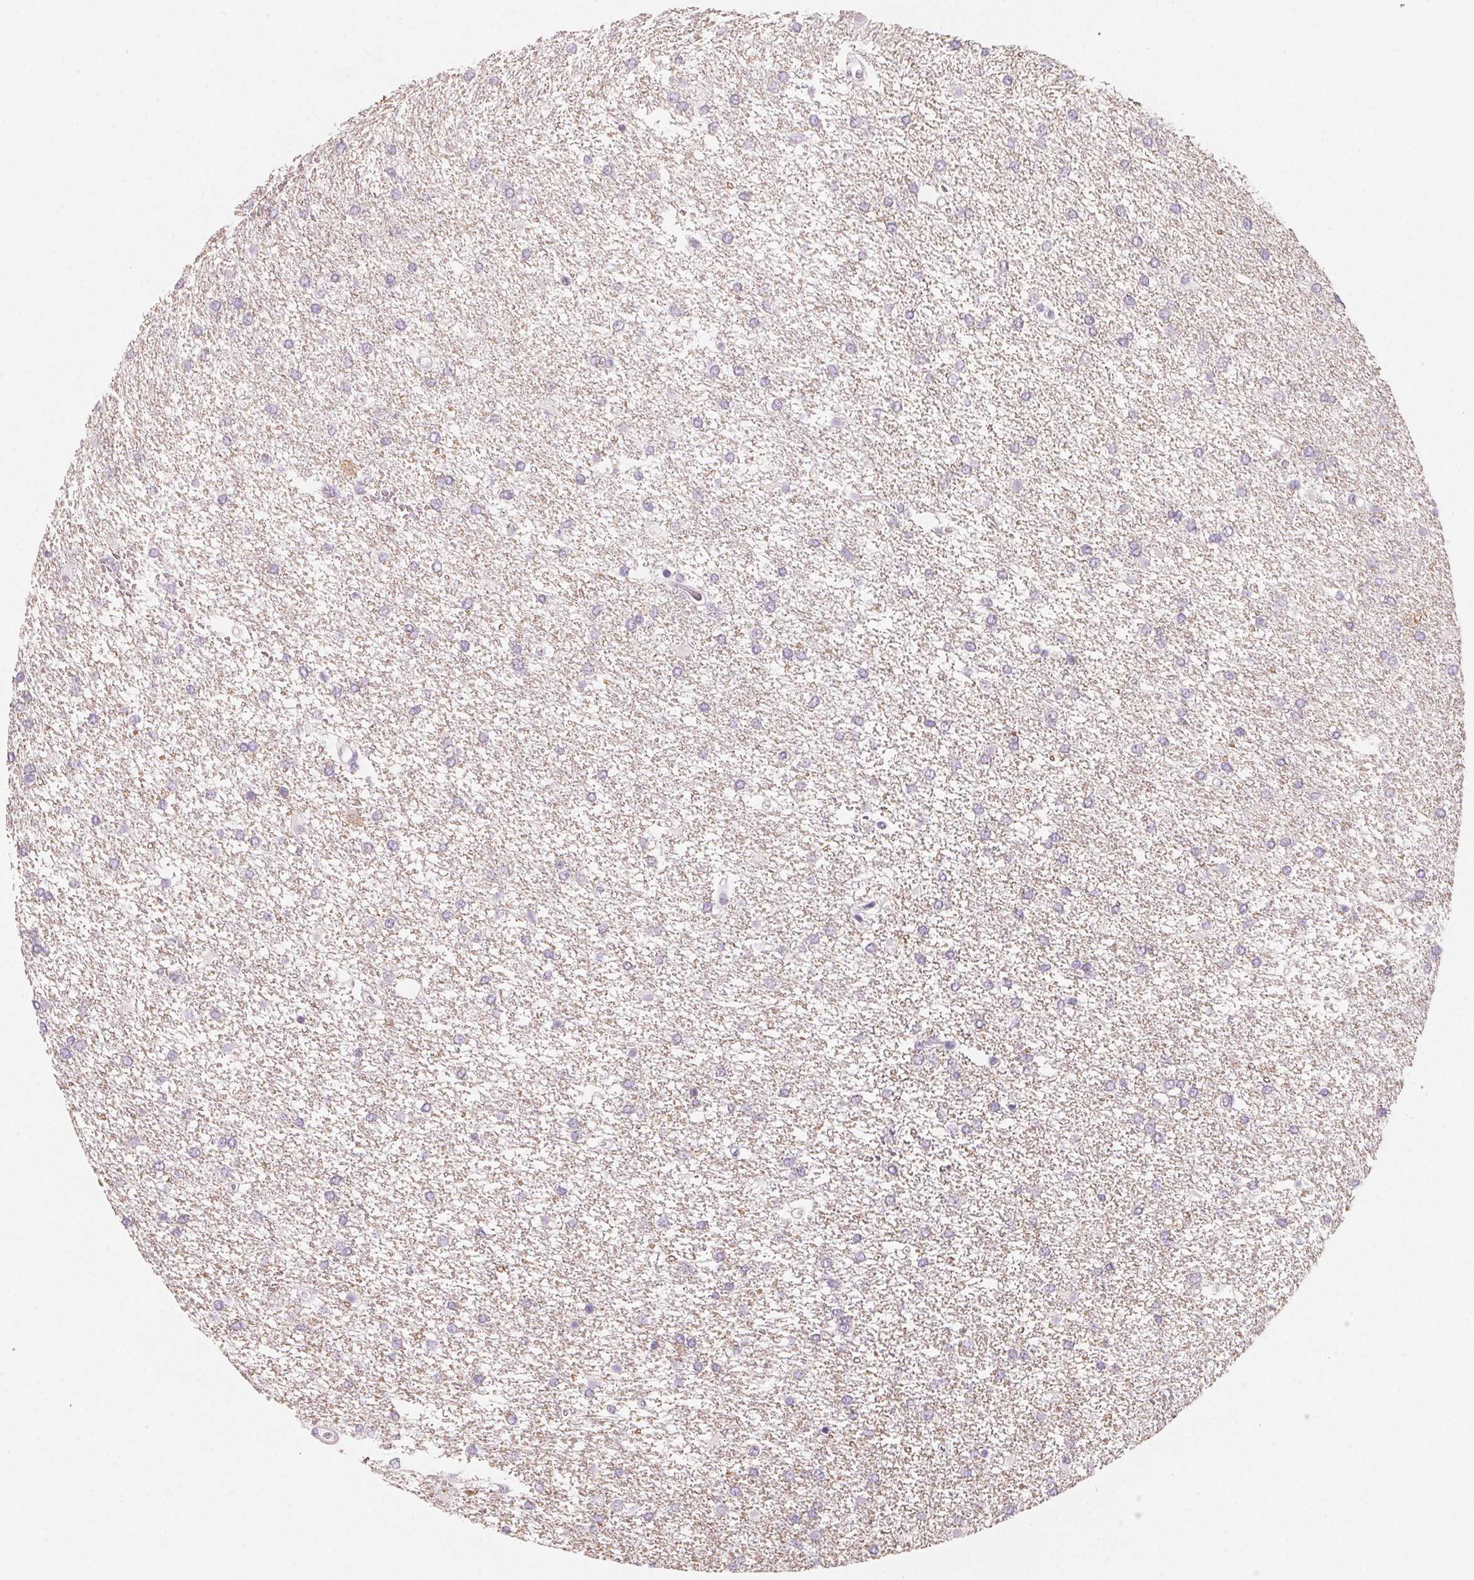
{"staining": {"intensity": "negative", "quantity": "none", "location": "none"}, "tissue": "glioma", "cell_type": "Tumor cells", "image_type": "cancer", "snomed": [{"axis": "morphology", "description": "Glioma, malignant, High grade"}, {"axis": "topography", "description": "Brain"}], "caption": "A histopathology image of malignant glioma (high-grade) stained for a protein displays no brown staining in tumor cells. (IHC, brightfield microscopy, high magnification).", "gene": "SH3GL2", "patient": {"sex": "female", "age": 61}}